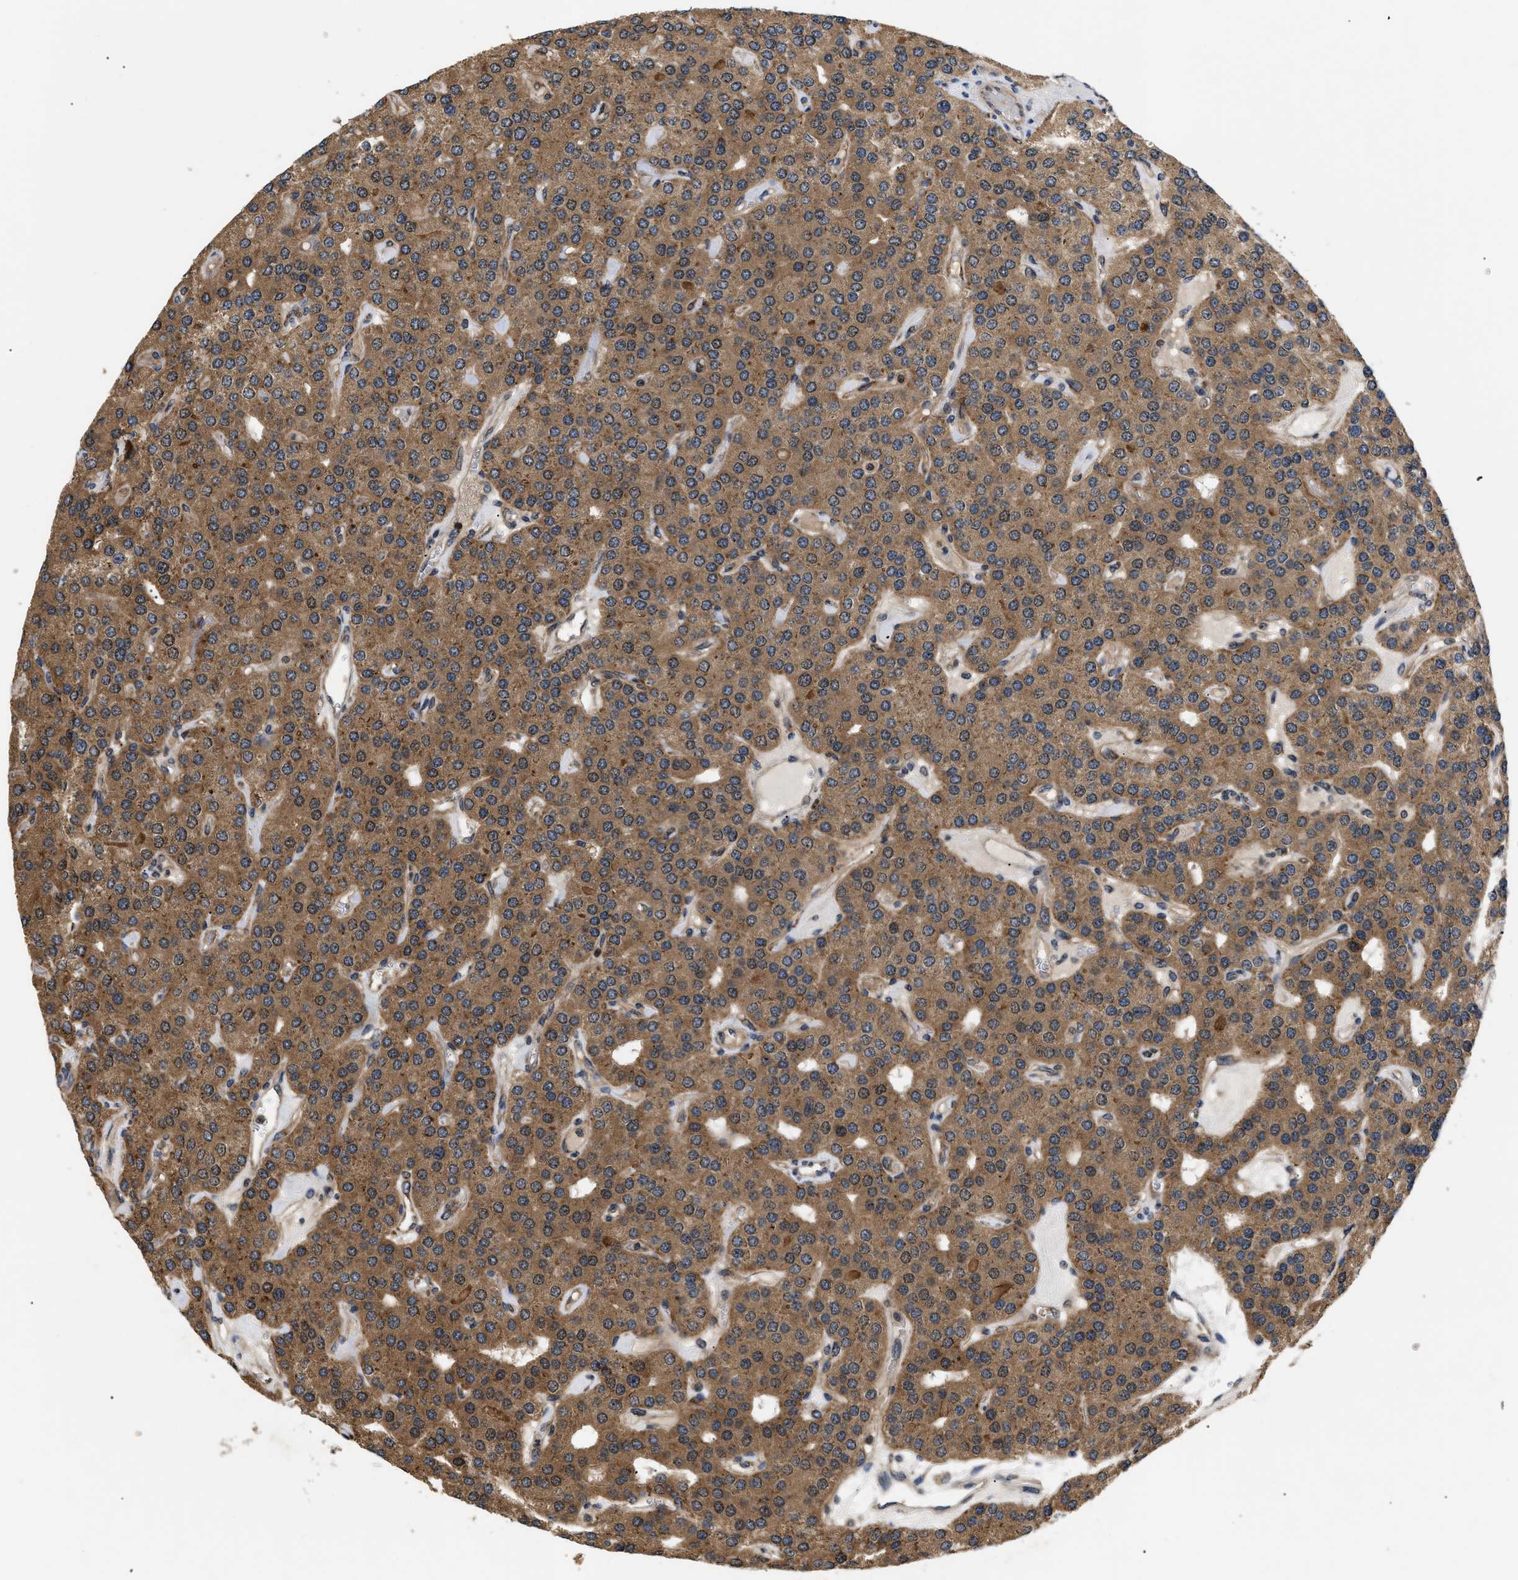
{"staining": {"intensity": "moderate", "quantity": ">75%", "location": "cytoplasmic/membranous"}, "tissue": "parathyroid gland", "cell_type": "Glandular cells", "image_type": "normal", "snomed": [{"axis": "morphology", "description": "Normal tissue, NOS"}, {"axis": "morphology", "description": "Adenoma, NOS"}, {"axis": "topography", "description": "Parathyroid gland"}], "caption": "This is an image of immunohistochemistry (IHC) staining of benign parathyroid gland, which shows moderate positivity in the cytoplasmic/membranous of glandular cells.", "gene": "HMGCR", "patient": {"sex": "female", "age": 86}}